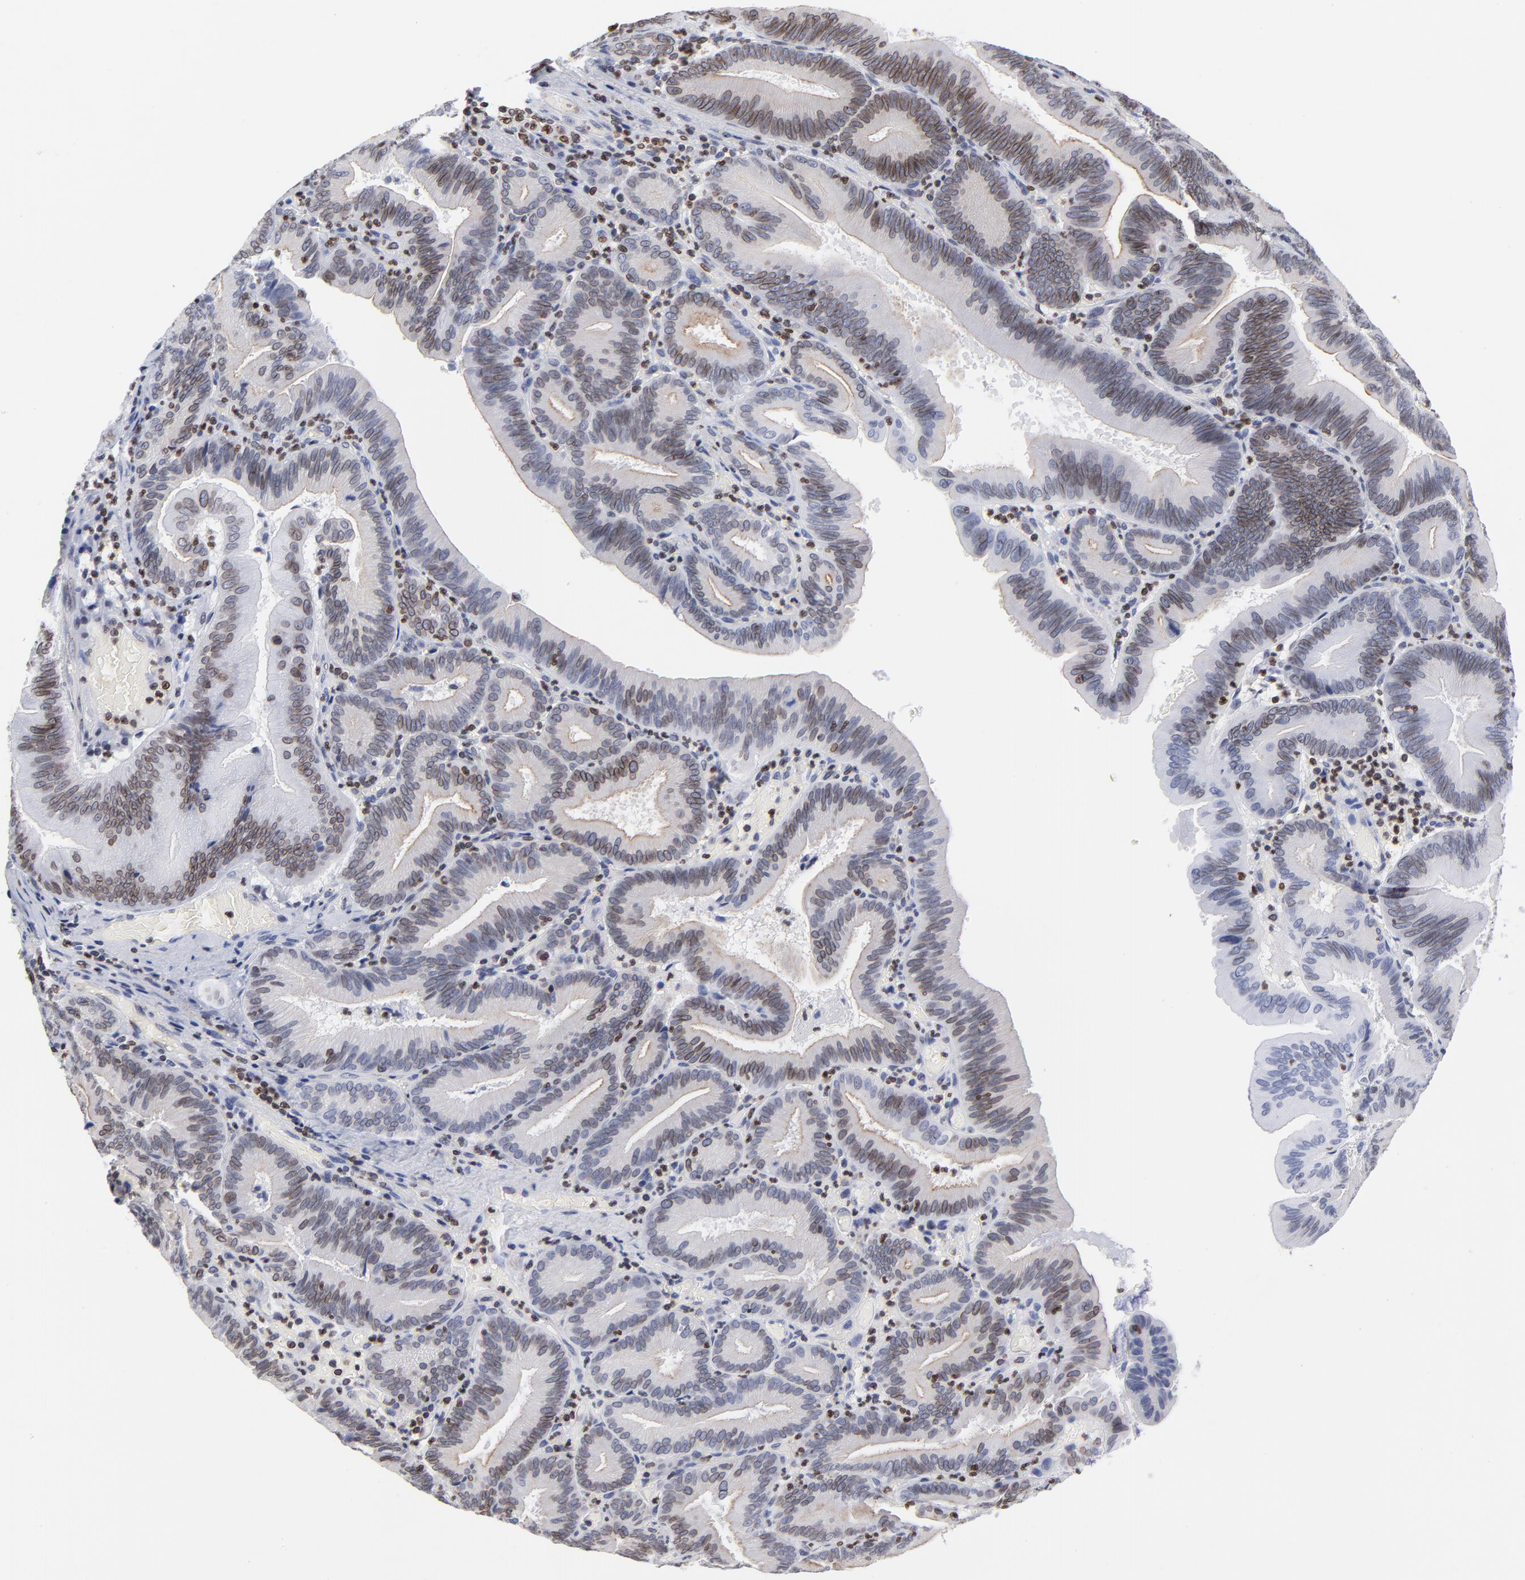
{"staining": {"intensity": "strong", "quantity": ">75%", "location": "cytoplasmic/membranous,nuclear"}, "tissue": "pancreatic cancer", "cell_type": "Tumor cells", "image_type": "cancer", "snomed": [{"axis": "morphology", "description": "Adenocarcinoma, NOS"}, {"axis": "topography", "description": "Pancreas"}], "caption": "Tumor cells exhibit strong cytoplasmic/membranous and nuclear expression in approximately >75% of cells in pancreatic cancer.", "gene": "THAP7", "patient": {"sex": "male", "age": 82}}